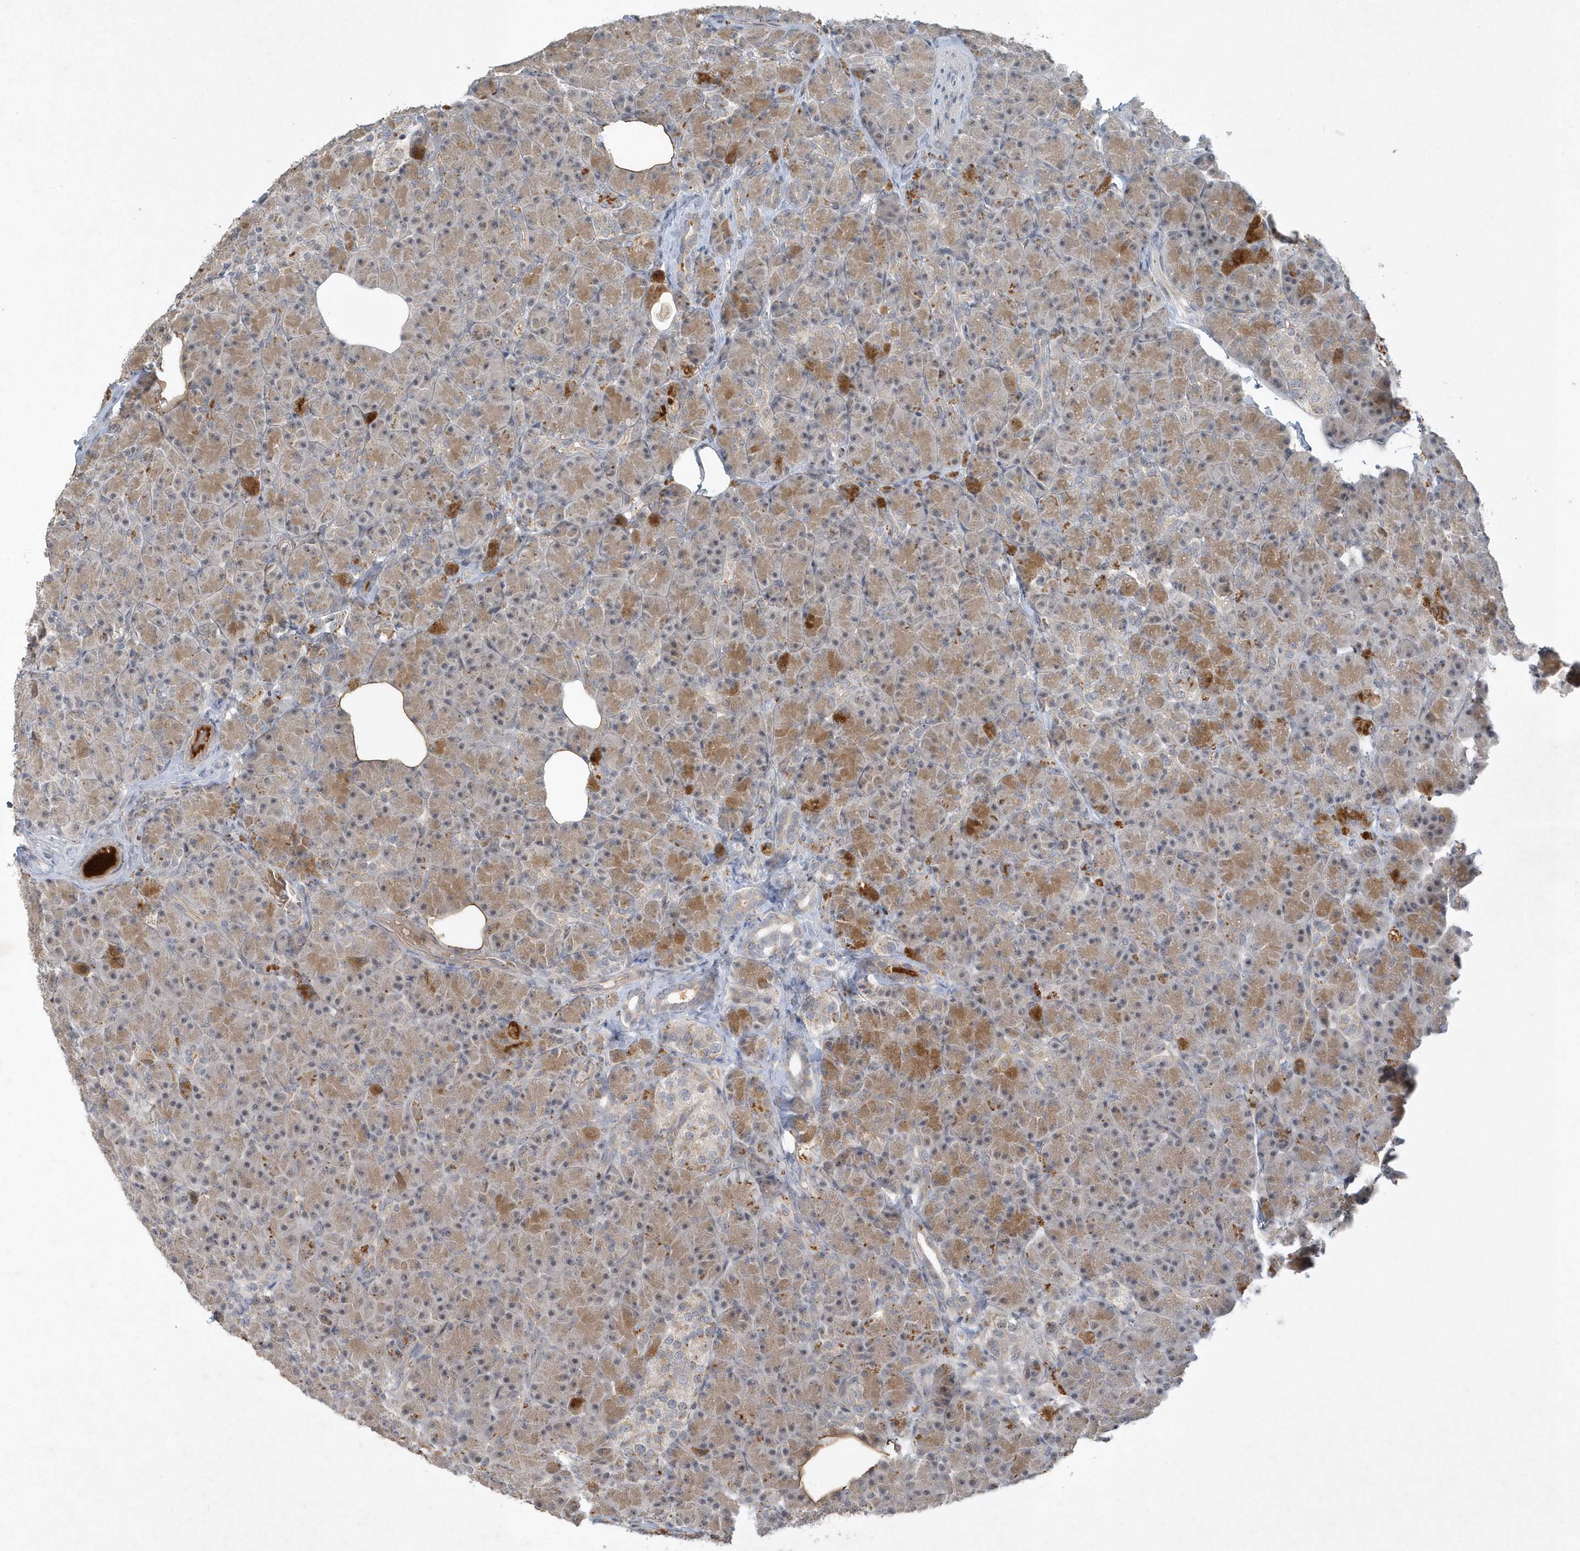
{"staining": {"intensity": "moderate", "quantity": ">75%", "location": "cytoplasmic/membranous"}, "tissue": "pancreas", "cell_type": "Exocrine glandular cells", "image_type": "normal", "snomed": [{"axis": "morphology", "description": "Normal tissue, NOS"}, {"axis": "topography", "description": "Pancreas"}], "caption": "Immunohistochemical staining of benign pancreas shows >75% levels of moderate cytoplasmic/membranous protein expression in about >75% of exocrine glandular cells. The staining was performed using DAB (3,3'-diaminobenzidine), with brown indicating positive protein expression. Nuclei are stained blue with hematoxylin.", "gene": "THG1L", "patient": {"sex": "female", "age": 43}}